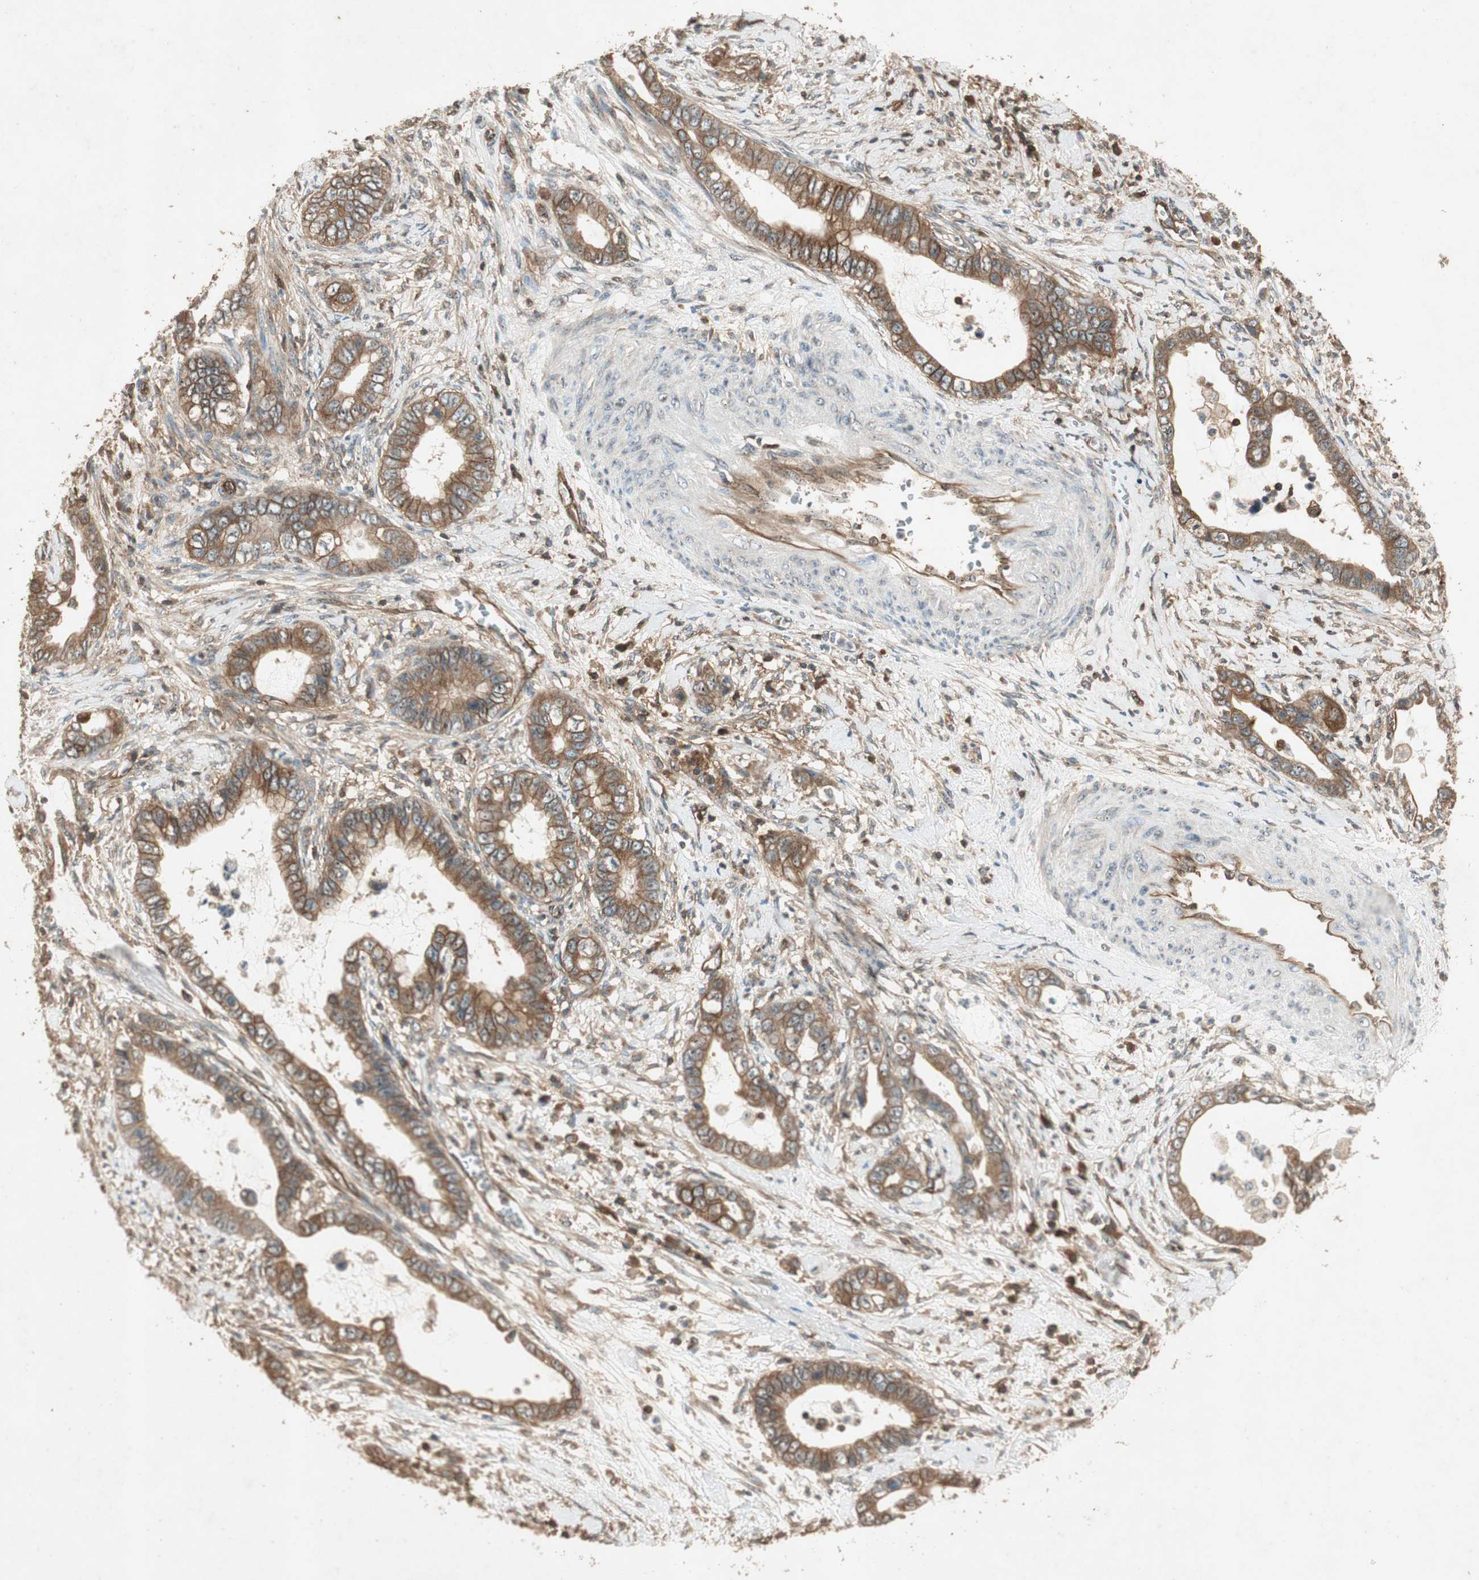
{"staining": {"intensity": "moderate", "quantity": ">75%", "location": "cytoplasmic/membranous"}, "tissue": "cervical cancer", "cell_type": "Tumor cells", "image_type": "cancer", "snomed": [{"axis": "morphology", "description": "Adenocarcinoma, NOS"}, {"axis": "topography", "description": "Cervix"}], "caption": "Tumor cells reveal medium levels of moderate cytoplasmic/membranous staining in about >75% of cells in human cervical cancer. The staining was performed using DAB (3,3'-diaminobenzidine) to visualize the protein expression in brown, while the nuclei were stained in blue with hematoxylin (Magnification: 20x).", "gene": "BTN3A3", "patient": {"sex": "female", "age": 44}}